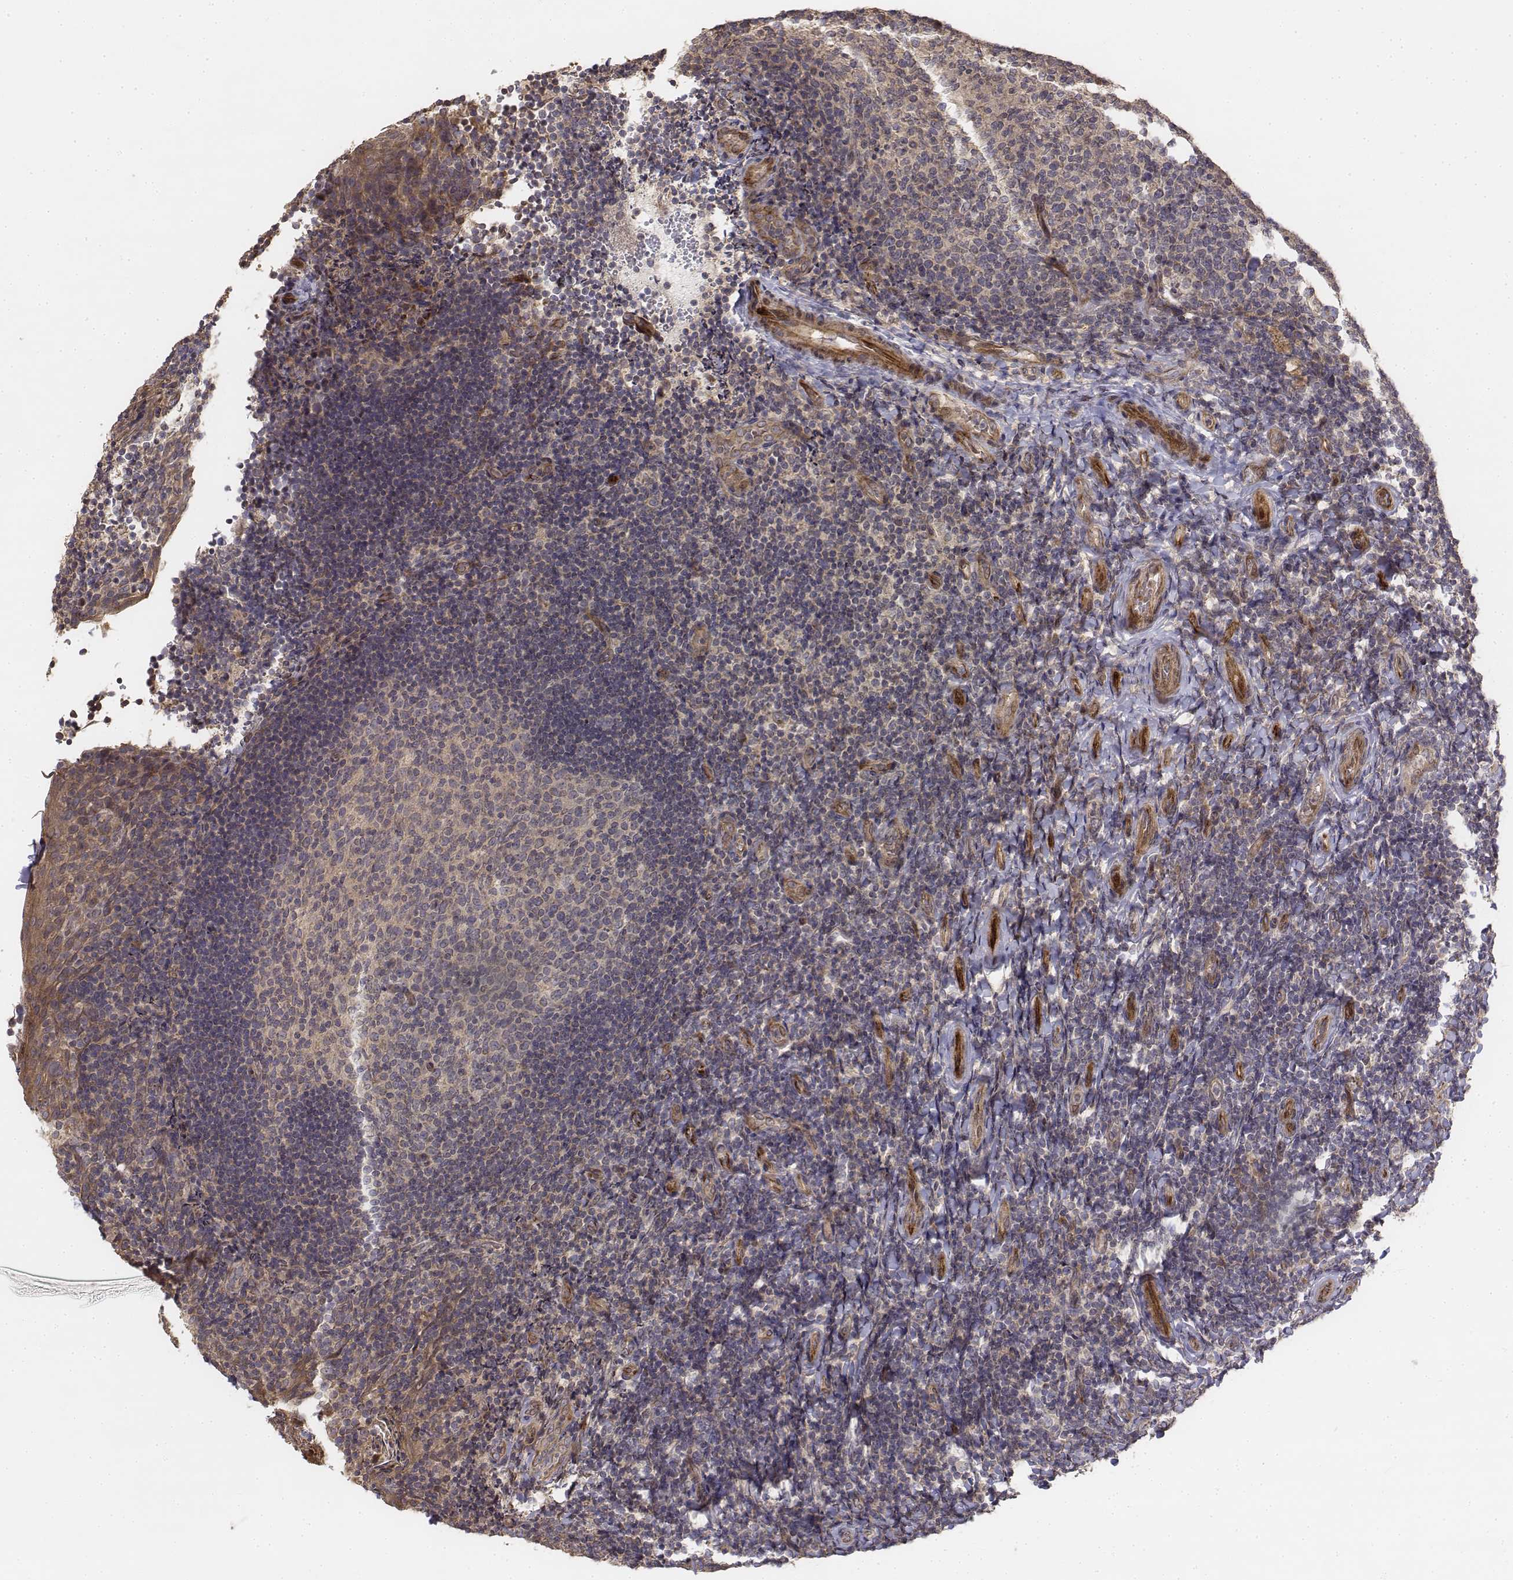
{"staining": {"intensity": "weak", "quantity": "25%-75%", "location": "cytoplasmic/membranous"}, "tissue": "tonsil", "cell_type": "Germinal center cells", "image_type": "normal", "snomed": [{"axis": "morphology", "description": "Normal tissue, NOS"}, {"axis": "topography", "description": "Tonsil"}], "caption": "This histopathology image reveals immunohistochemistry (IHC) staining of benign tonsil, with low weak cytoplasmic/membranous staining in about 25%-75% of germinal center cells.", "gene": "FBXO21", "patient": {"sex": "female", "age": 10}}